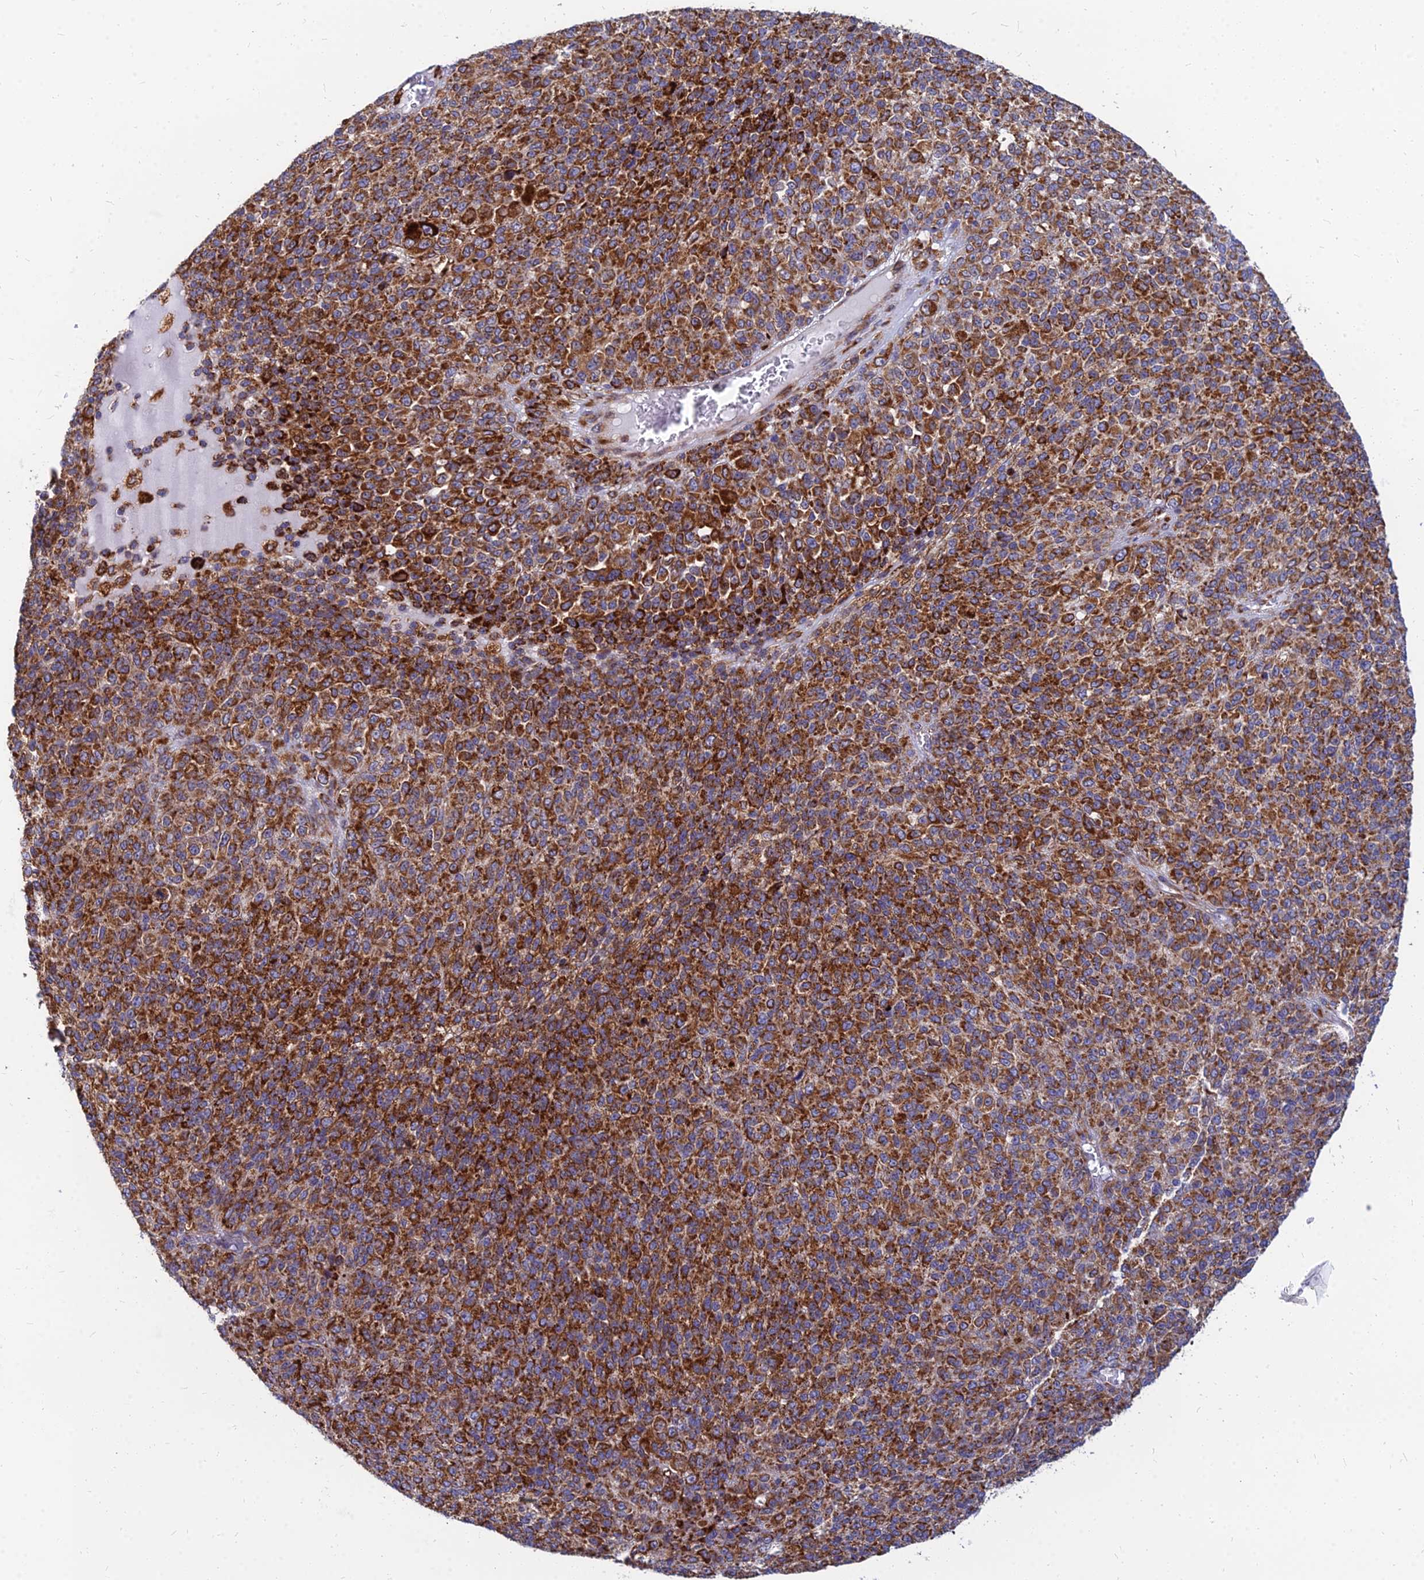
{"staining": {"intensity": "strong", "quantity": ">75%", "location": "cytoplasmic/membranous"}, "tissue": "melanoma", "cell_type": "Tumor cells", "image_type": "cancer", "snomed": [{"axis": "morphology", "description": "Malignant melanoma, Metastatic site"}, {"axis": "topography", "description": "Brain"}], "caption": "Melanoma tissue demonstrates strong cytoplasmic/membranous expression in approximately >75% of tumor cells", "gene": "CCT6B", "patient": {"sex": "female", "age": 56}}